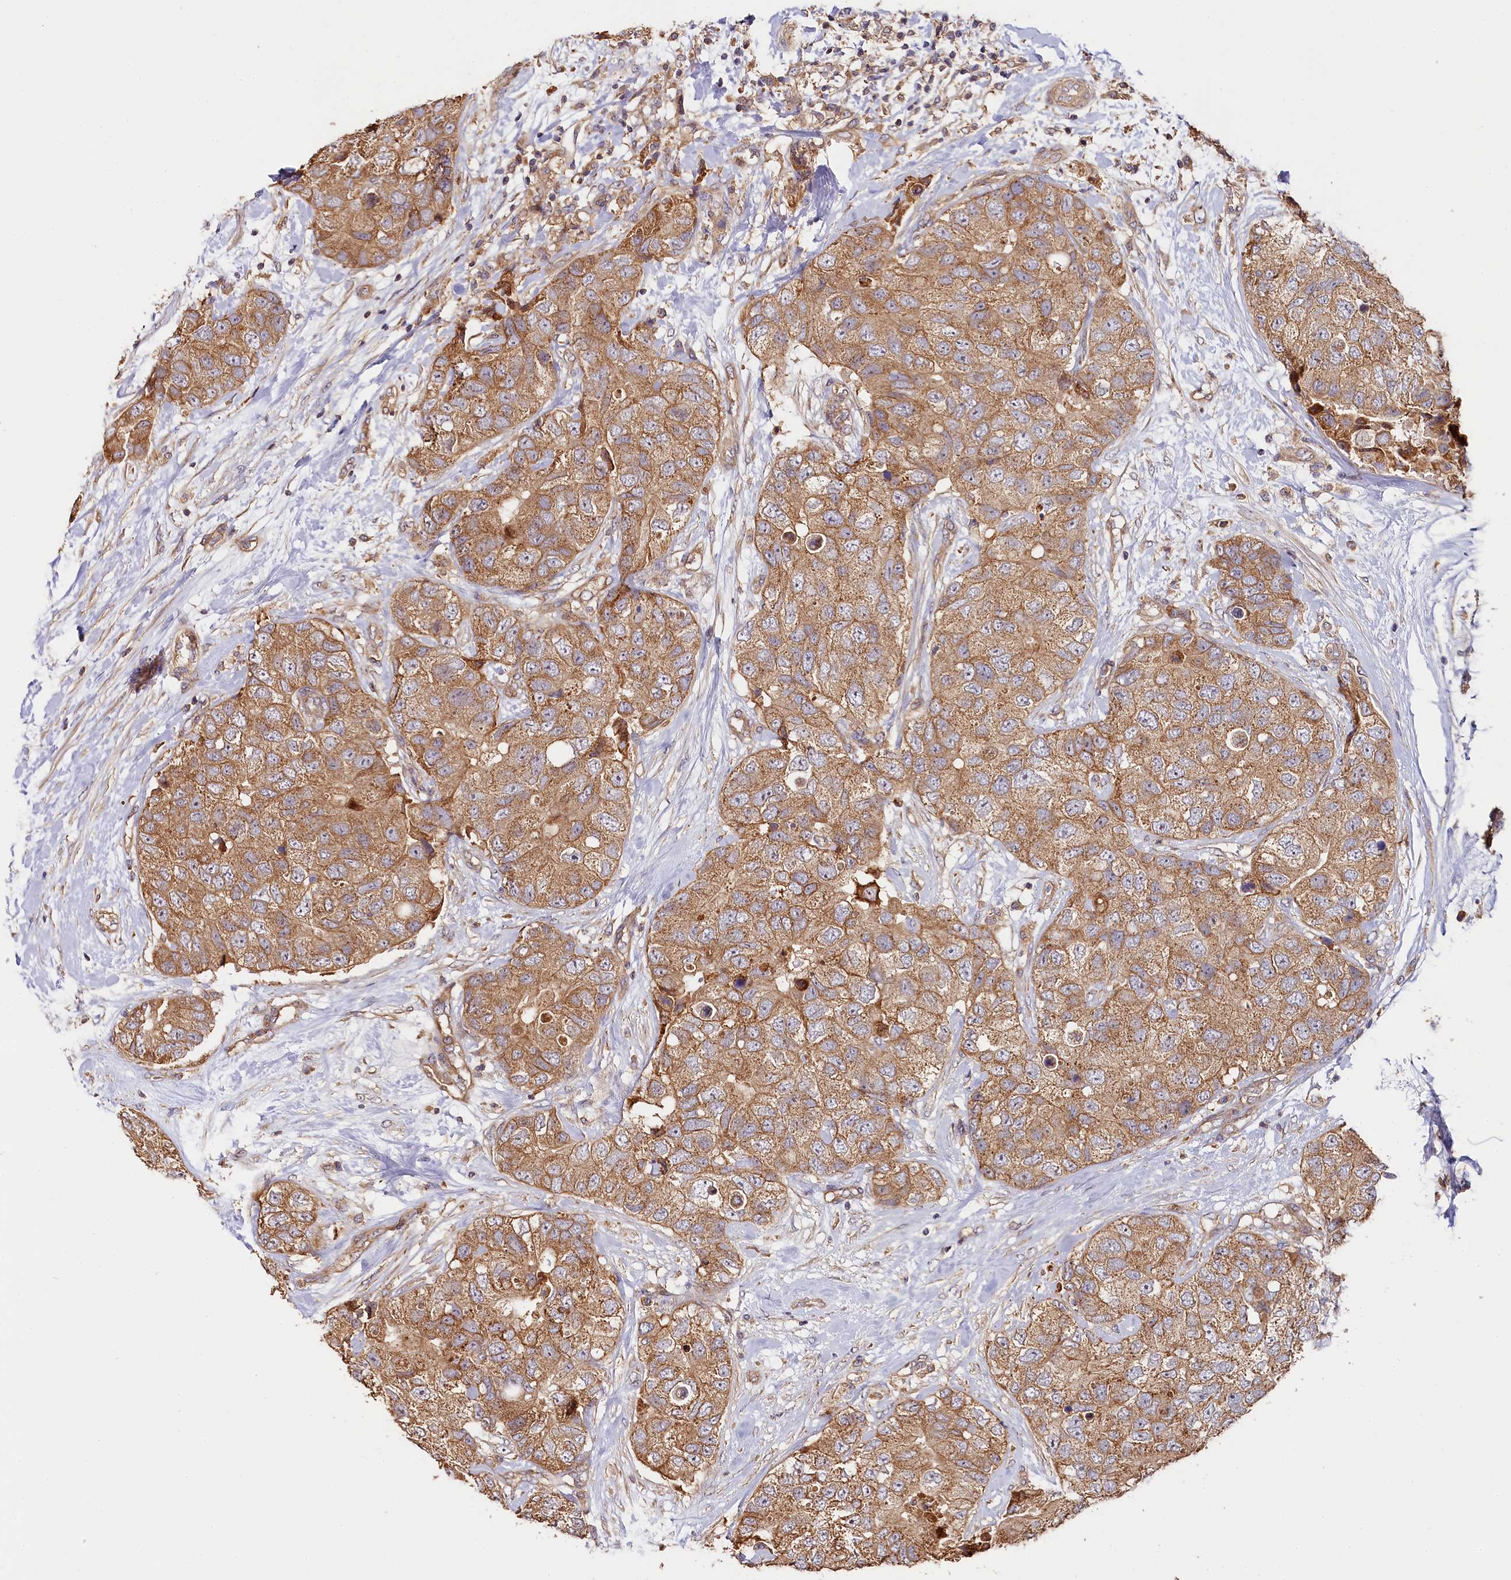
{"staining": {"intensity": "moderate", "quantity": ">75%", "location": "cytoplasmic/membranous"}, "tissue": "breast cancer", "cell_type": "Tumor cells", "image_type": "cancer", "snomed": [{"axis": "morphology", "description": "Duct carcinoma"}, {"axis": "topography", "description": "Breast"}], "caption": "Infiltrating ductal carcinoma (breast) stained with a protein marker displays moderate staining in tumor cells.", "gene": "KATNB1", "patient": {"sex": "female", "age": 62}}